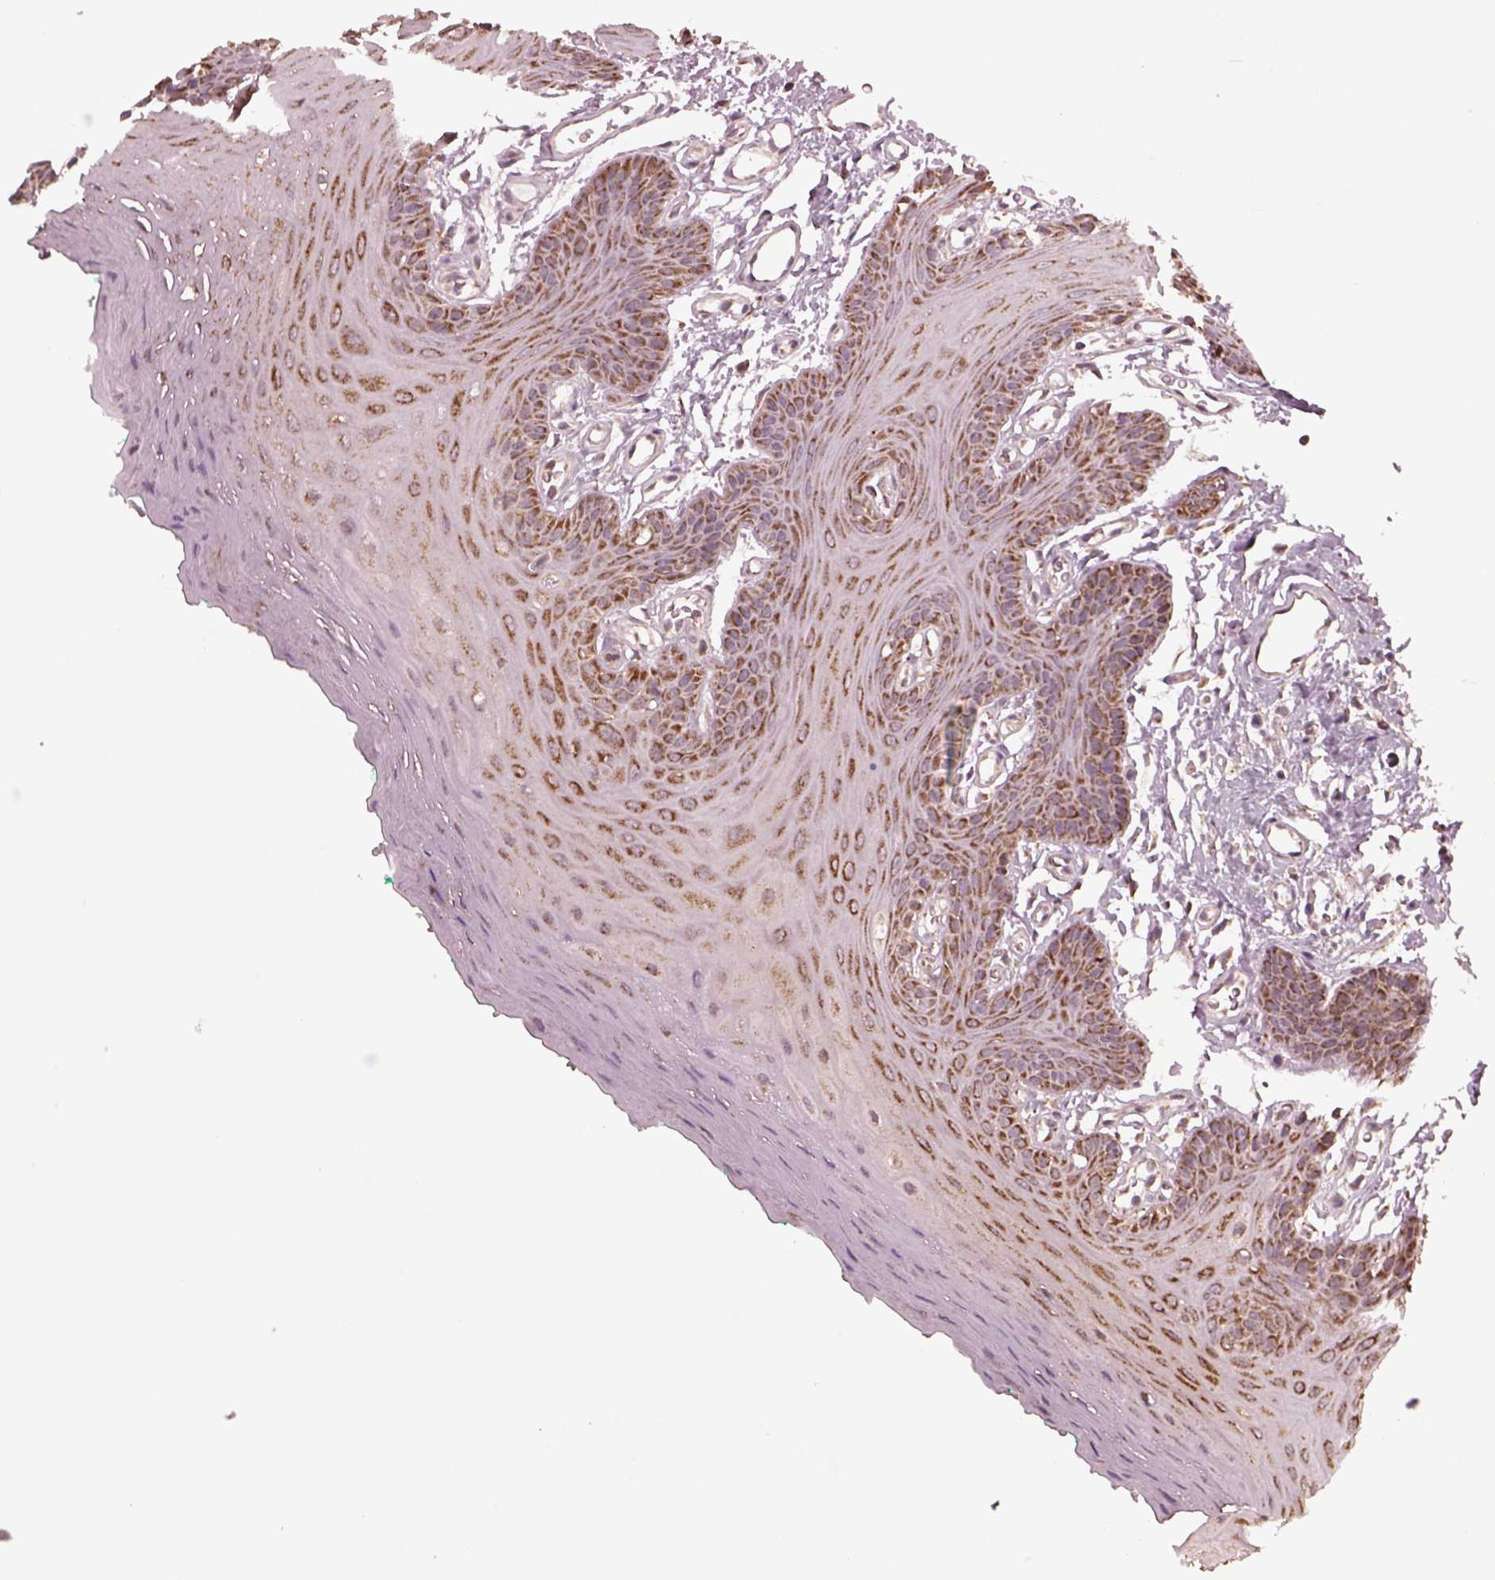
{"staining": {"intensity": "moderate", "quantity": ">75%", "location": "cytoplasmic/membranous"}, "tissue": "oral mucosa", "cell_type": "Squamous epithelial cells", "image_type": "normal", "snomed": [{"axis": "morphology", "description": "Normal tissue, NOS"}, {"axis": "morphology", "description": "Squamous cell carcinoma, NOS"}, {"axis": "topography", "description": "Oral tissue"}, {"axis": "topography", "description": "Head-Neck"}], "caption": "Benign oral mucosa demonstrates moderate cytoplasmic/membranous staining in approximately >75% of squamous epithelial cells.", "gene": "SEL1L3", "patient": {"sex": "female", "age": 50}}